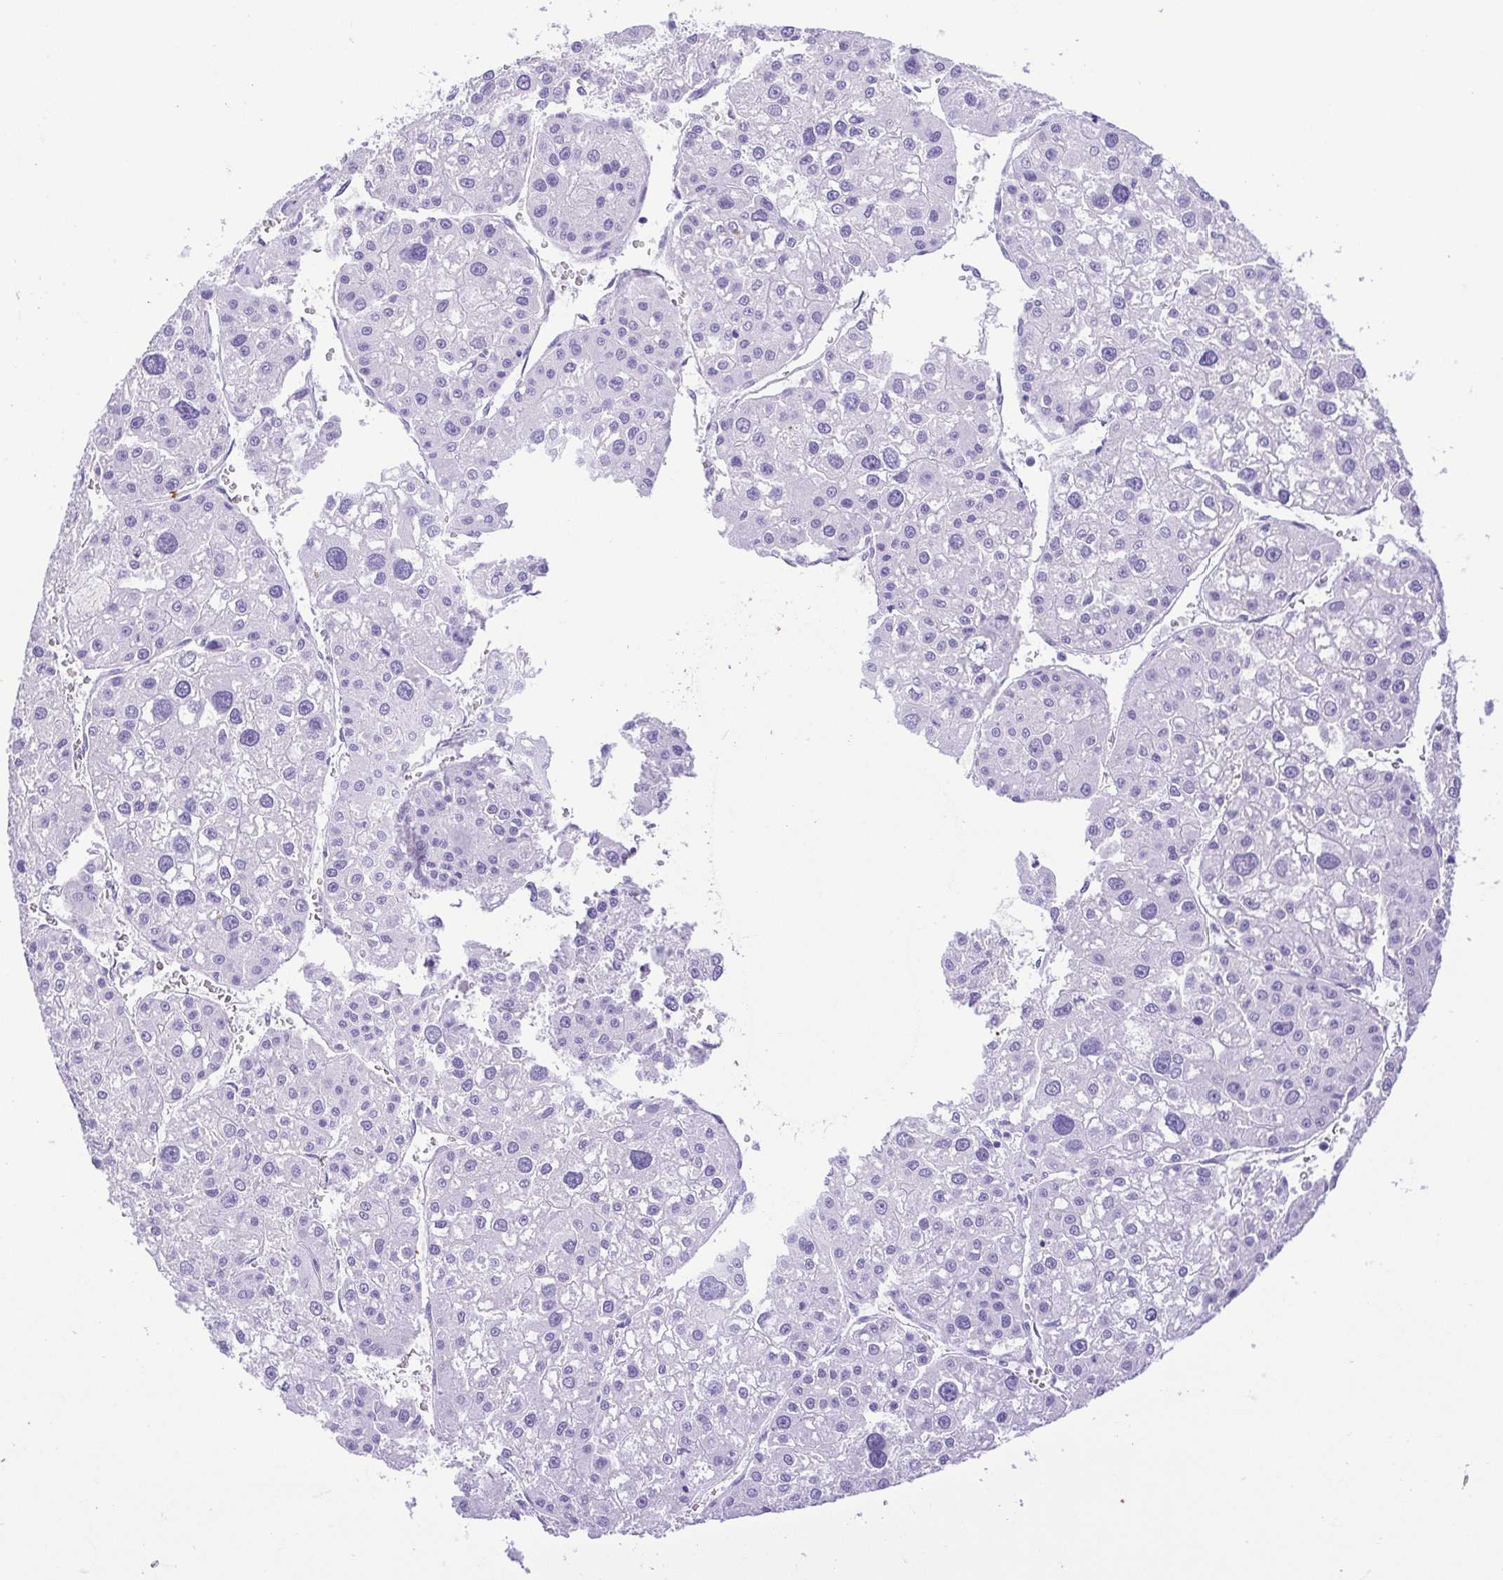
{"staining": {"intensity": "negative", "quantity": "none", "location": "none"}, "tissue": "liver cancer", "cell_type": "Tumor cells", "image_type": "cancer", "snomed": [{"axis": "morphology", "description": "Carcinoma, Hepatocellular, NOS"}, {"axis": "topography", "description": "Liver"}], "caption": "Human hepatocellular carcinoma (liver) stained for a protein using IHC displays no expression in tumor cells.", "gene": "CDSN", "patient": {"sex": "male", "age": 73}}